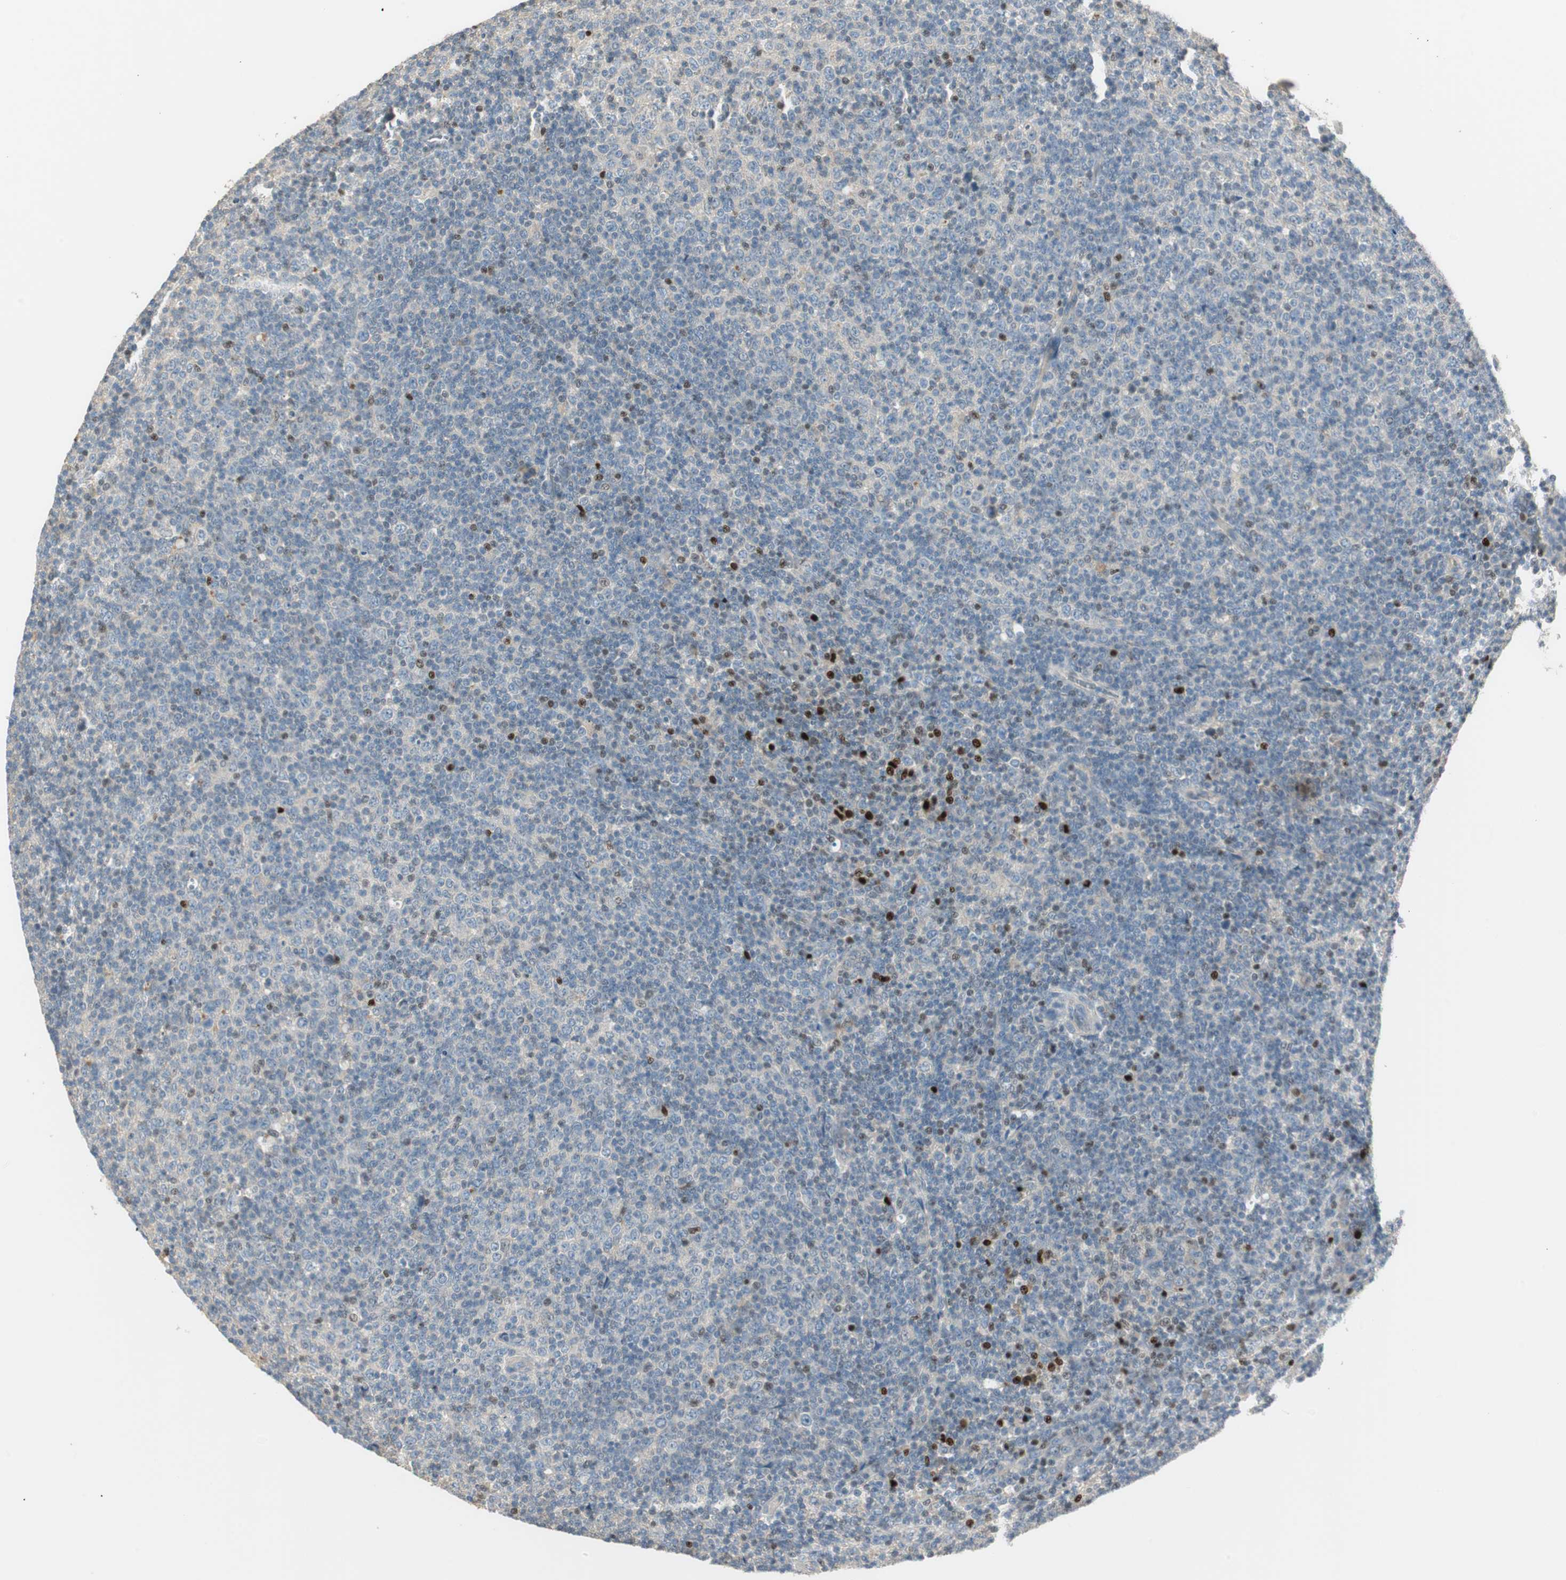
{"staining": {"intensity": "negative", "quantity": "none", "location": "none"}, "tissue": "lymphoma", "cell_type": "Tumor cells", "image_type": "cancer", "snomed": [{"axis": "morphology", "description": "Malignant lymphoma, non-Hodgkin's type, Low grade"}, {"axis": "topography", "description": "Lymph node"}], "caption": "A micrograph of malignant lymphoma, non-Hodgkin's type (low-grade) stained for a protein shows no brown staining in tumor cells.", "gene": "RUNX2", "patient": {"sex": "male", "age": 70}}